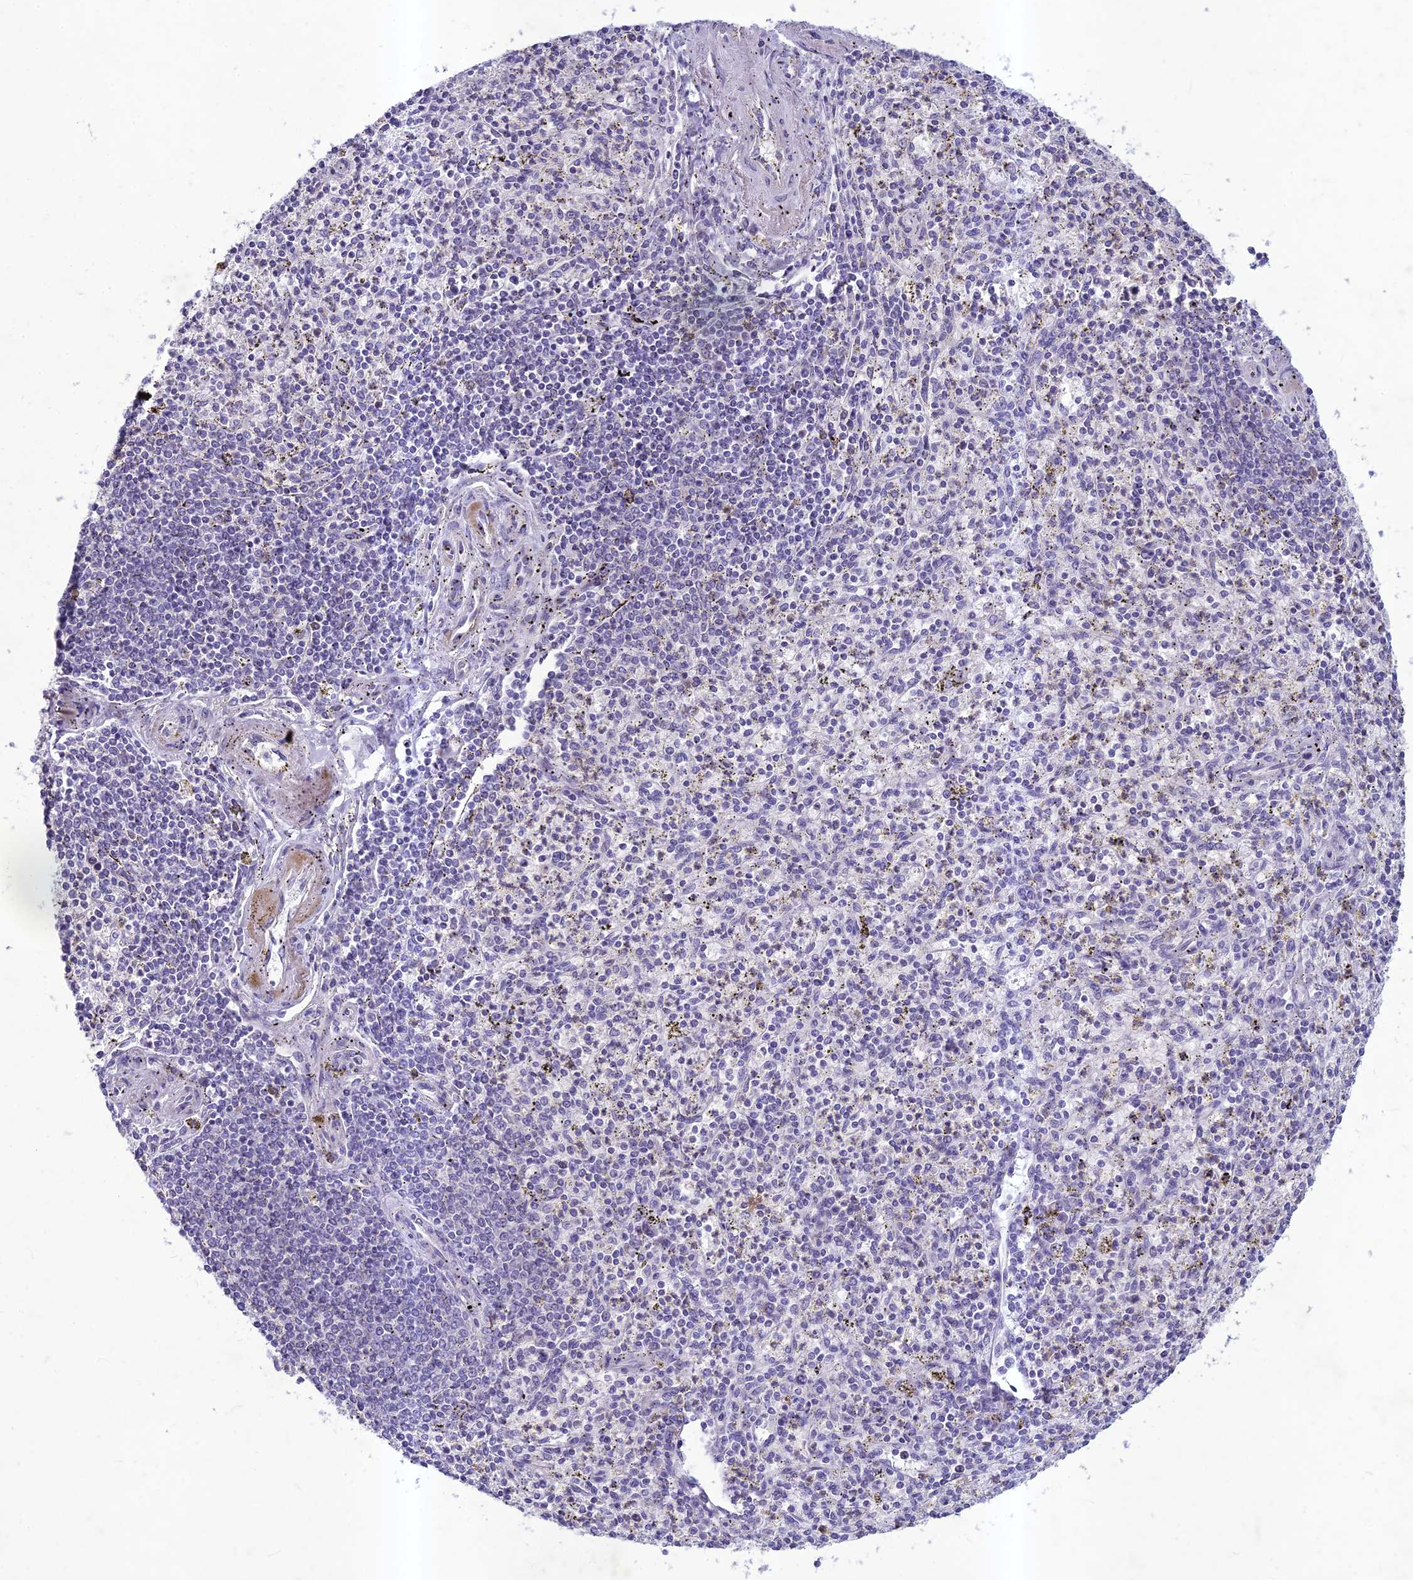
{"staining": {"intensity": "negative", "quantity": "none", "location": "none"}, "tissue": "spleen", "cell_type": "Cells in red pulp", "image_type": "normal", "snomed": [{"axis": "morphology", "description": "Normal tissue, NOS"}, {"axis": "topography", "description": "Spleen"}], "caption": "DAB immunohistochemical staining of normal spleen displays no significant positivity in cells in red pulp.", "gene": "HIGD1A", "patient": {"sex": "male", "age": 72}}